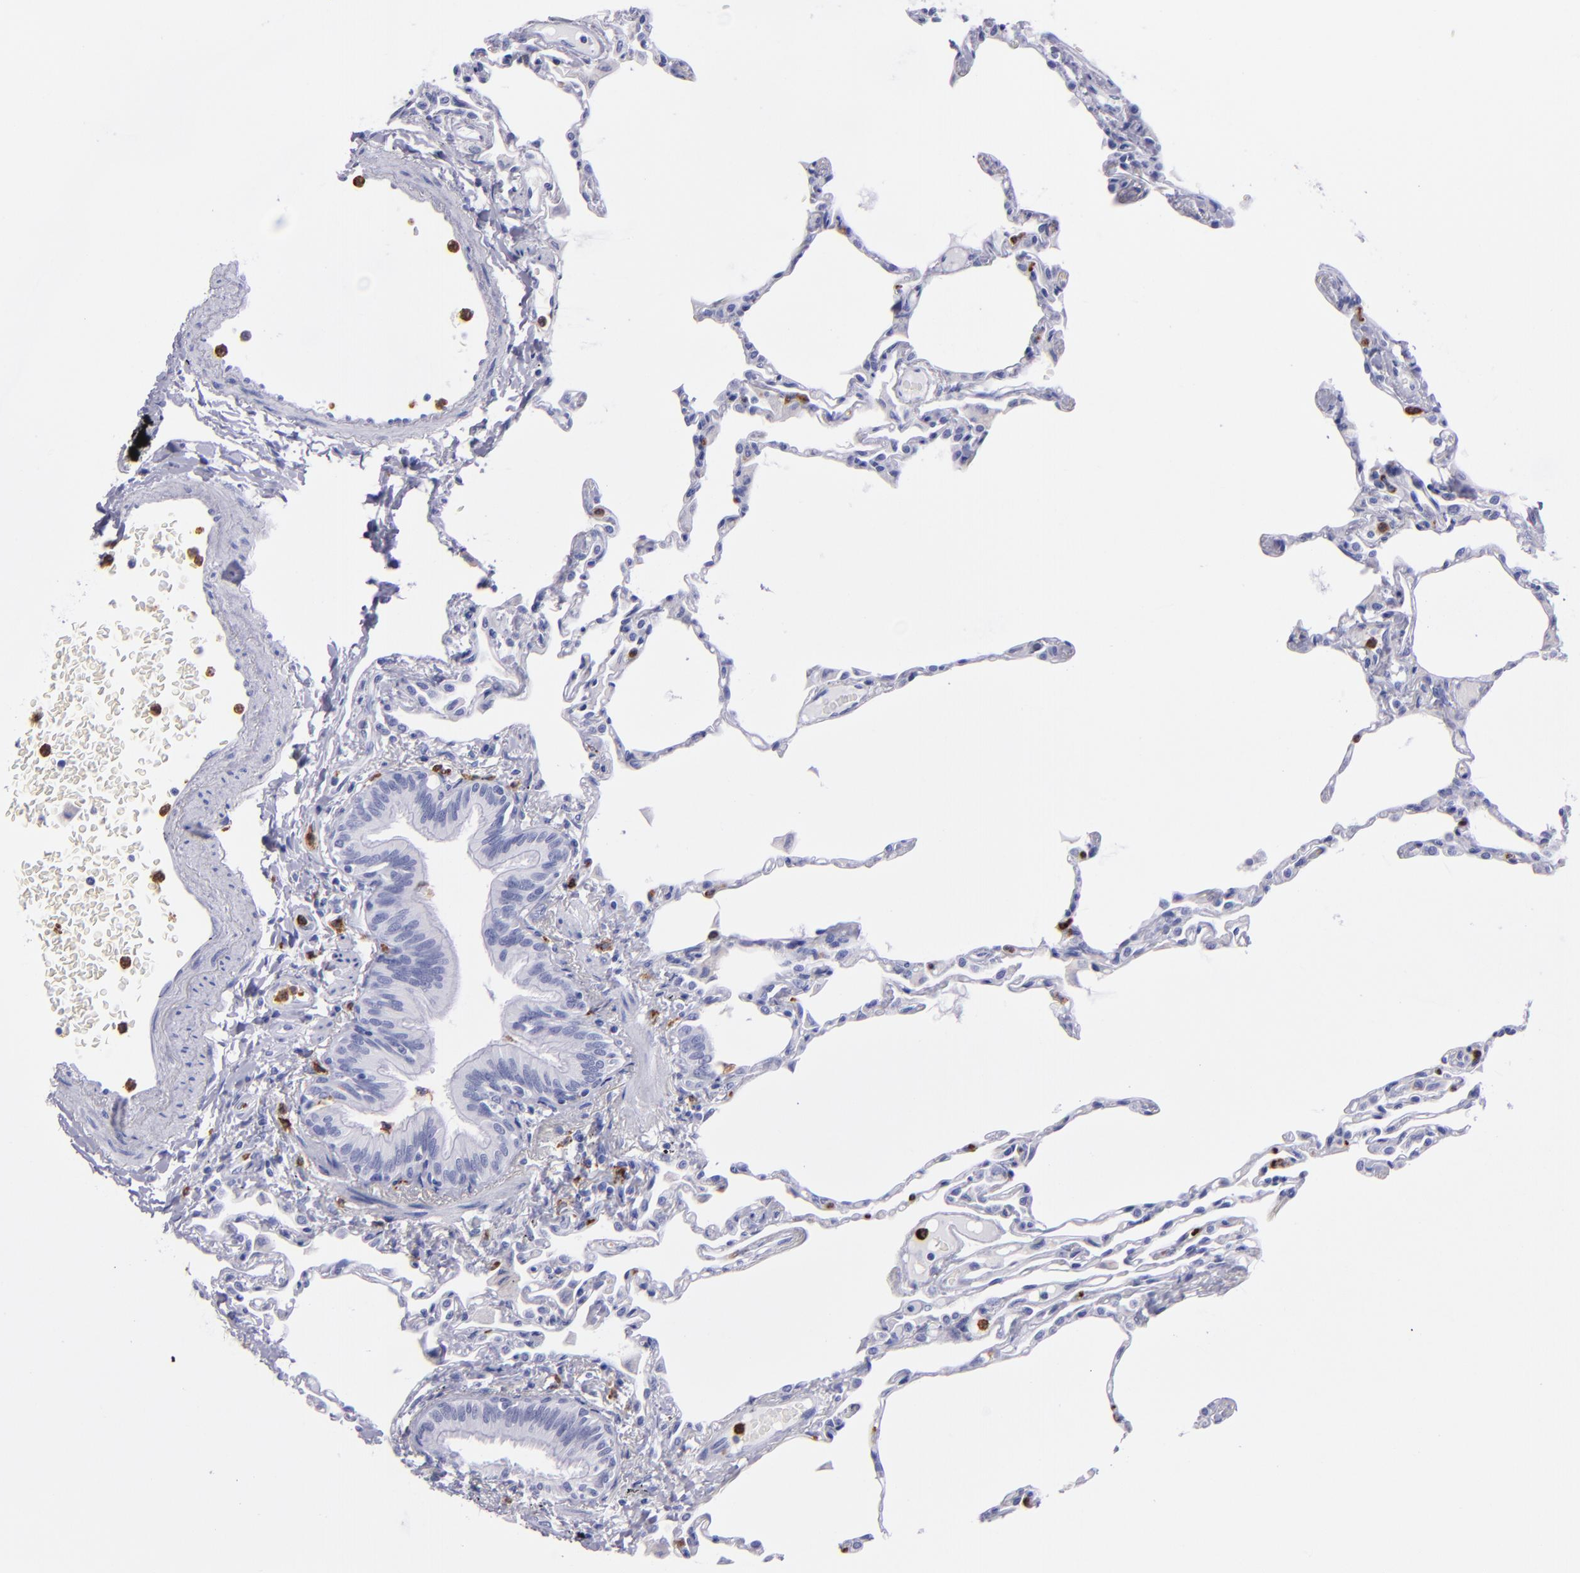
{"staining": {"intensity": "negative", "quantity": "none", "location": "none"}, "tissue": "lung", "cell_type": "Alveolar cells", "image_type": "normal", "snomed": [{"axis": "morphology", "description": "Normal tissue, NOS"}, {"axis": "topography", "description": "Lung"}], "caption": "The micrograph exhibits no staining of alveolar cells in normal lung.", "gene": "CR1", "patient": {"sex": "female", "age": 49}}